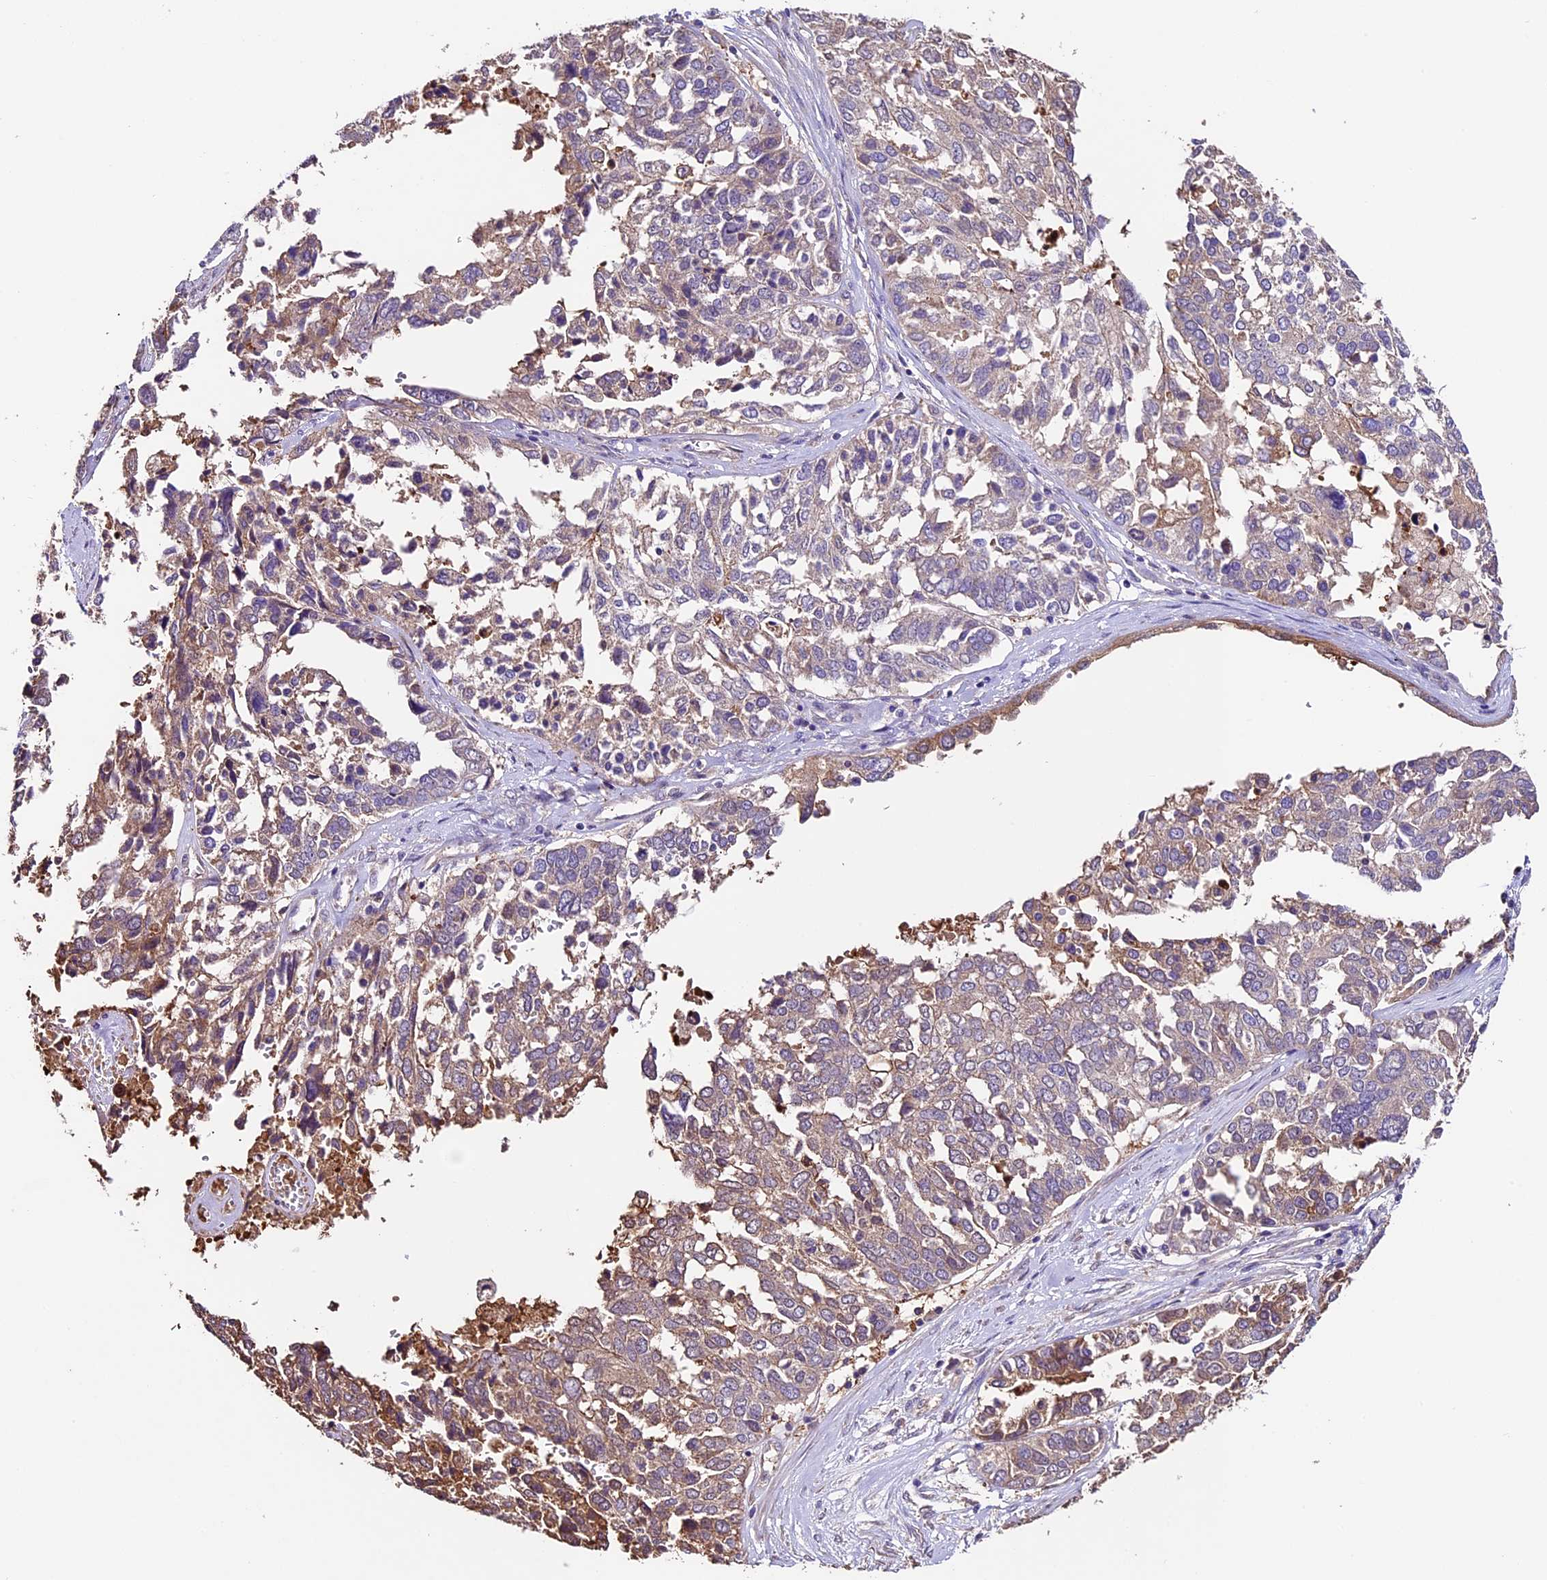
{"staining": {"intensity": "moderate", "quantity": "25%-75%", "location": "cytoplasmic/membranous"}, "tissue": "ovarian cancer", "cell_type": "Tumor cells", "image_type": "cancer", "snomed": [{"axis": "morphology", "description": "Cystadenocarcinoma, serous, NOS"}, {"axis": "topography", "description": "Ovary"}], "caption": "Protein expression analysis of human ovarian cancer (serous cystadenocarcinoma) reveals moderate cytoplasmic/membranous positivity in approximately 25%-75% of tumor cells.", "gene": "SBNO2", "patient": {"sex": "female", "age": 44}}